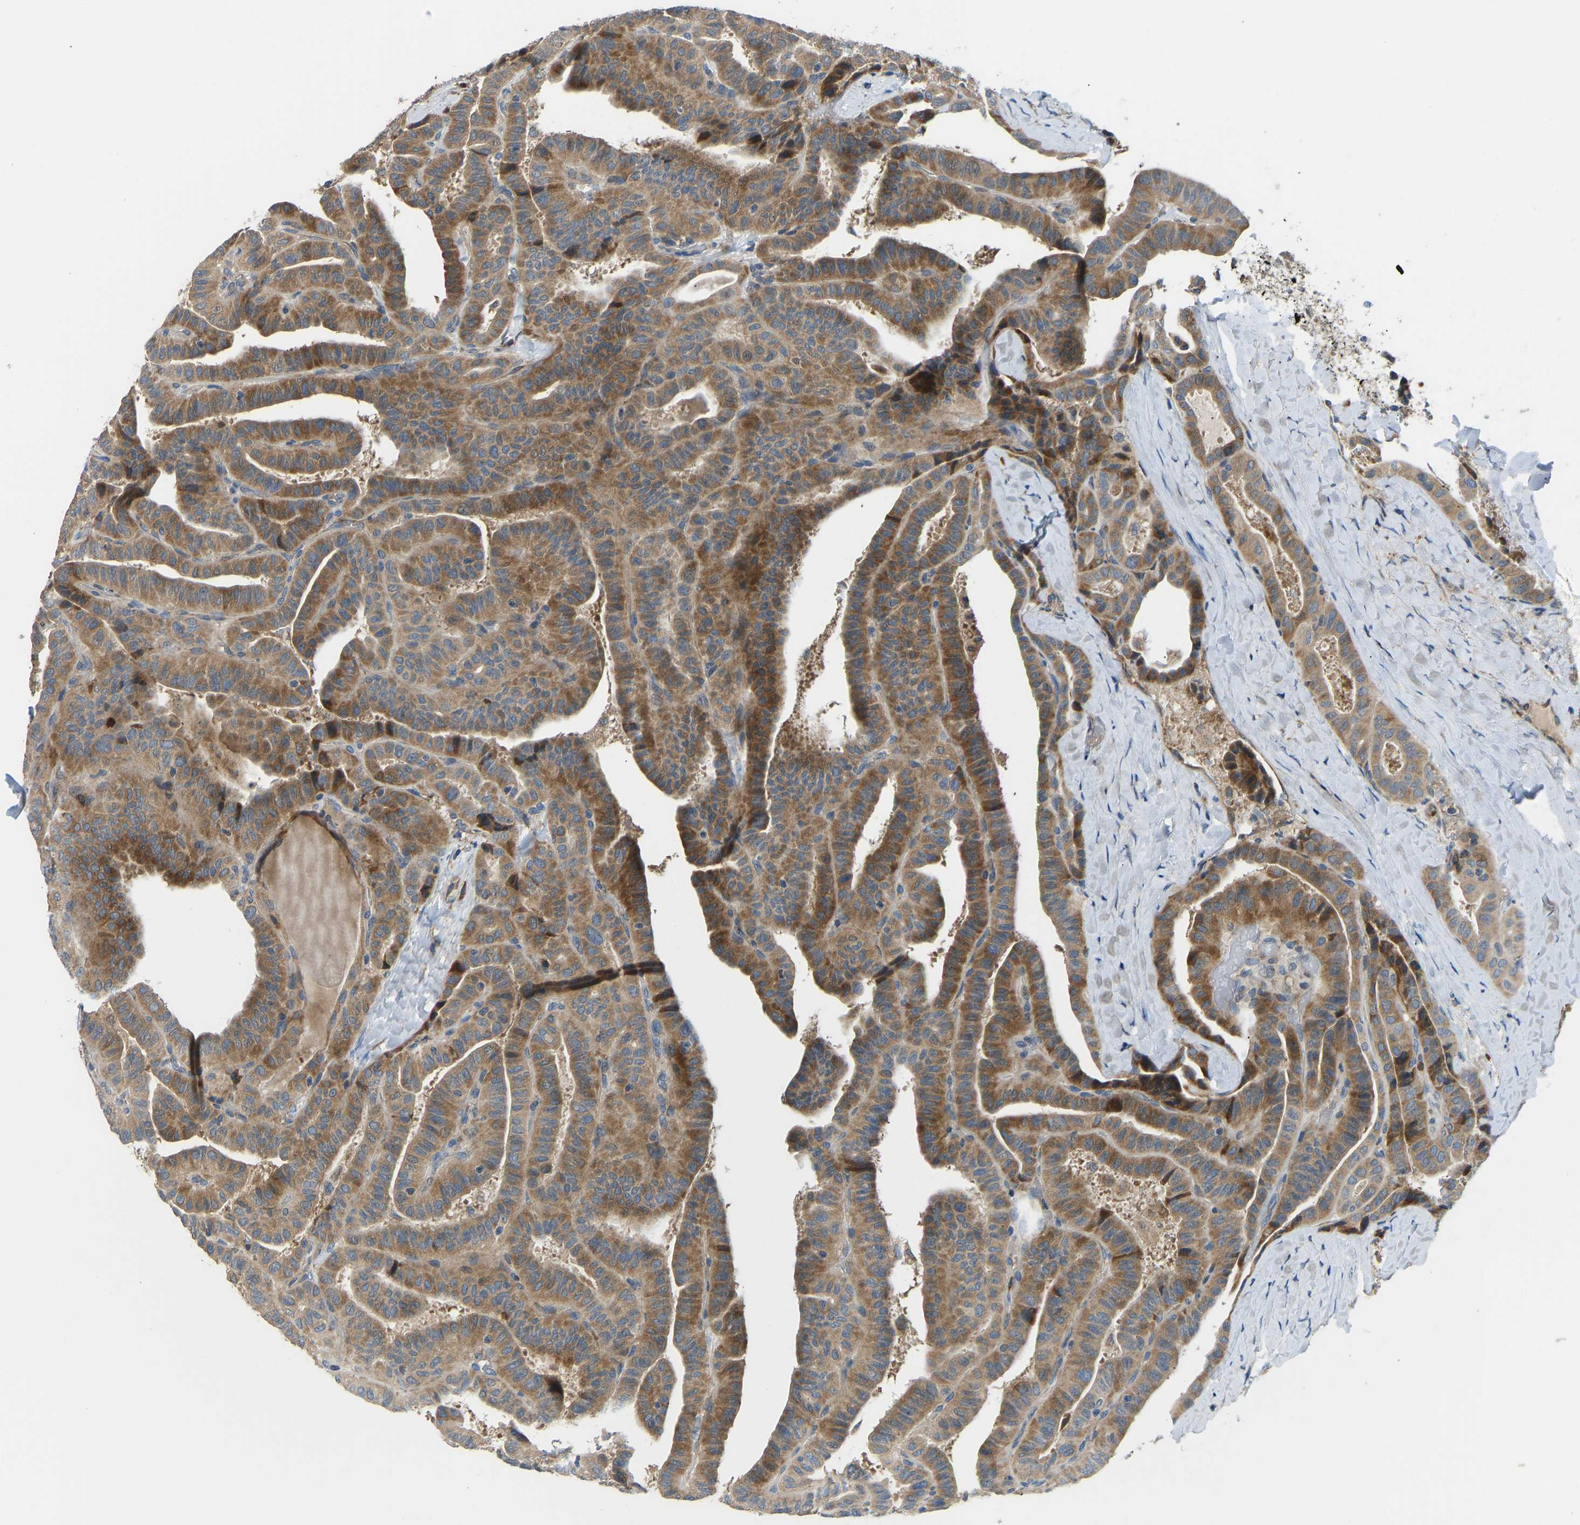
{"staining": {"intensity": "moderate", "quantity": ">75%", "location": "cytoplasmic/membranous"}, "tissue": "thyroid cancer", "cell_type": "Tumor cells", "image_type": "cancer", "snomed": [{"axis": "morphology", "description": "Papillary adenocarcinoma, NOS"}, {"axis": "topography", "description": "Thyroid gland"}], "caption": "Moderate cytoplasmic/membranous expression for a protein is identified in about >75% of tumor cells of thyroid cancer (papillary adenocarcinoma) using immunohistochemistry.", "gene": "RBP1", "patient": {"sex": "male", "age": 77}}